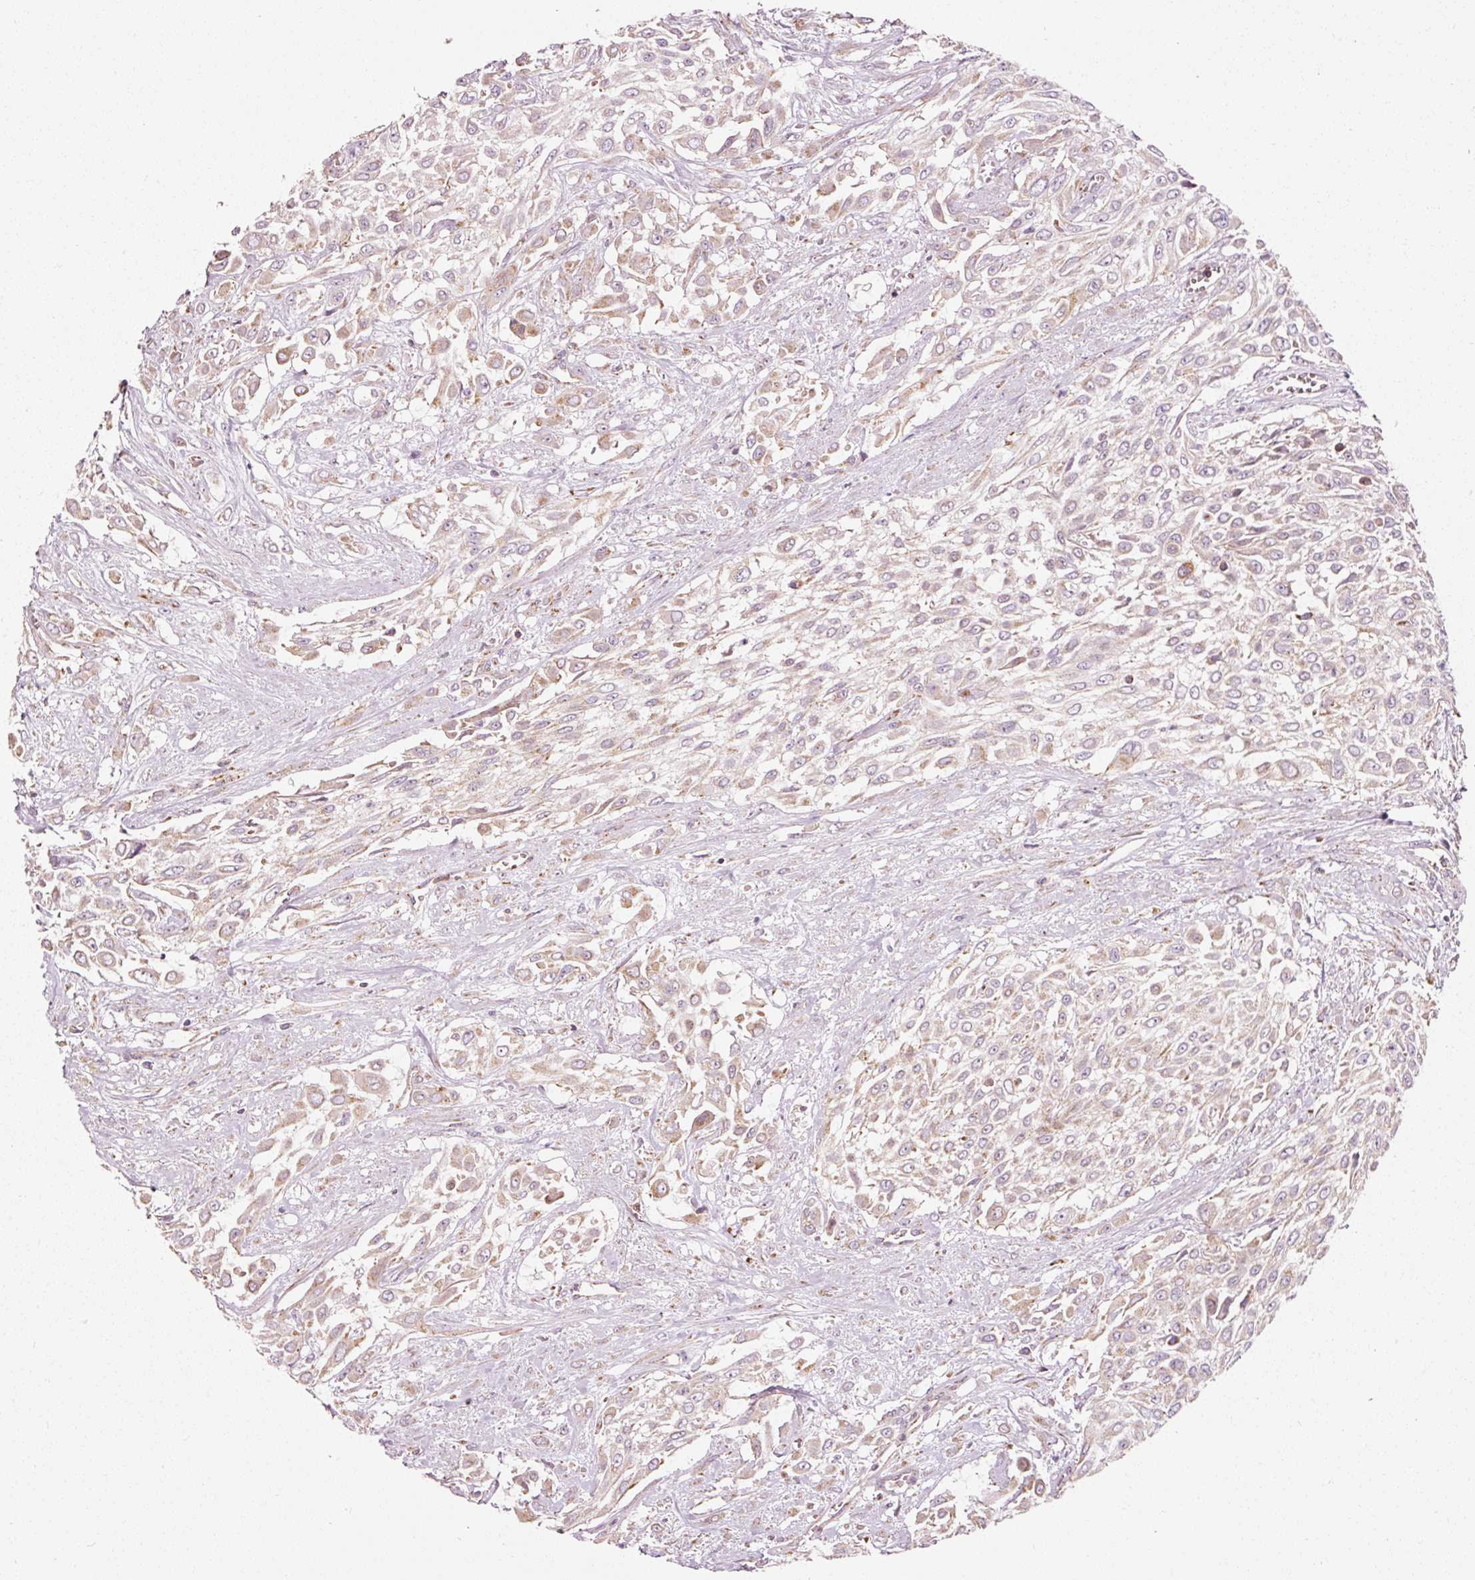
{"staining": {"intensity": "weak", "quantity": "25%-75%", "location": "cytoplasmic/membranous"}, "tissue": "urothelial cancer", "cell_type": "Tumor cells", "image_type": "cancer", "snomed": [{"axis": "morphology", "description": "Urothelial carcinoma, High grade"}, {"axis": "topography", "description": "Urinary bladder"}], "caption": "An IHC micrograph of tumor tissue is shown. Protein staining in brown labels weak cytoplasmic/membranous positivity in urothelial cancer within tumor cells. The staining was performed using DAB (3,3'-diaminobenzidine) to visualize the protein expression in brown, while the nuclei were stained in blue with hematoxylin (Magnification: 20x).", "gene": "NDUFB4", "patient": {"sex": "male", "age": 57}}